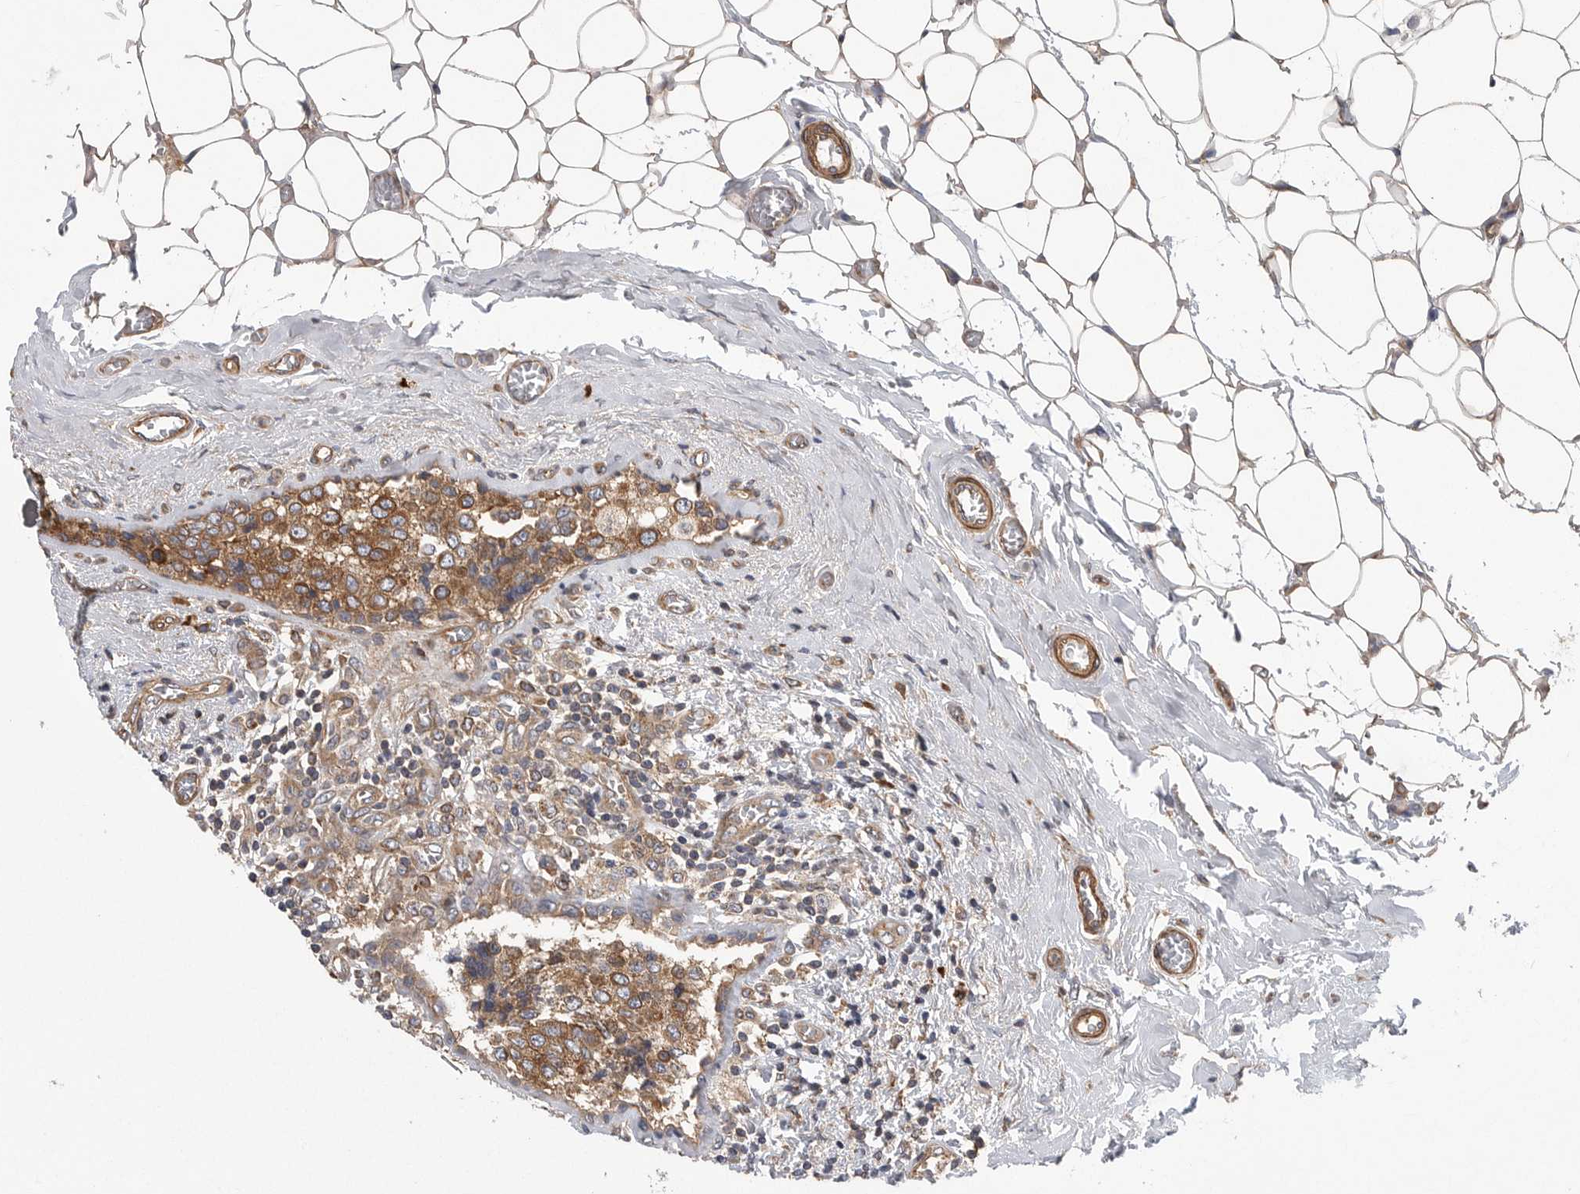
{"staining": {"intensity": "moderate", "quantity": ">75%", "location": "cytoplasmic/membranous"}, "tissue": "breast cancer", "cell_type": "Tumor cells", "image_type": "cancer", "snomed": [{"axis": "morphology", "description": "Normal tissue, NOS"}, {"axis": "morphology", "description": "Duct carcinoma"}, {"axis": "topography", "description": "Breast"}], "caption": "Immunohistochemical staining of breast cancer (invasive ductal carcinoma) reveals medium levels of moderate cytoplasmic/membranous protein staining in approximately >75% of tumor cells.", "gene": "OXR1", "patient": {"sex": "female", "age": 43}}